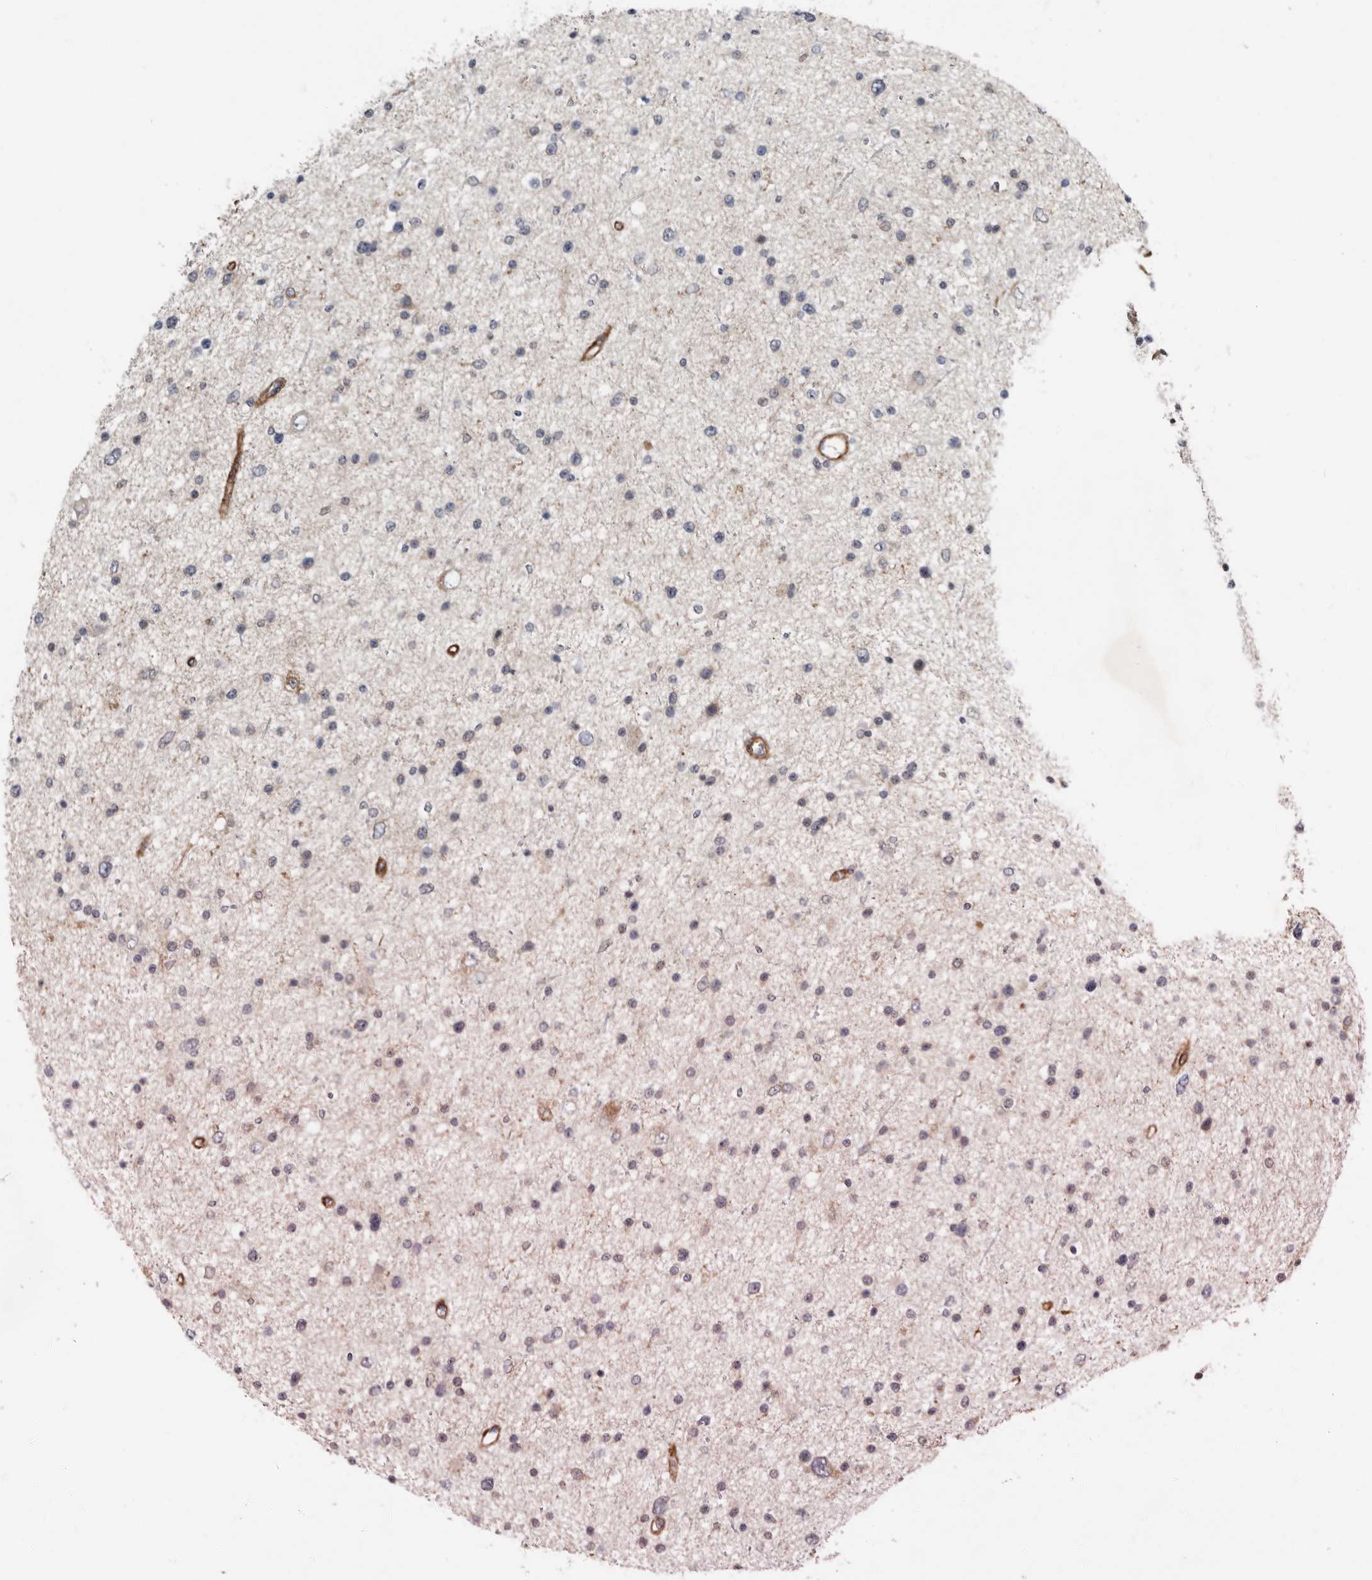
{"staining": {"intensity": "negative", "quantity": "none", "location": "none"}, "tissue": "glioma", "cell_type": "Tumor cells", "image_type": "cancer", "snomed": [{"axis": "morphology", "description": "Glioma, malignant, Low grade"}, {"axis": "topography", "description": "Brain"}], "caption": "An immunohistochemistry (IHC) image of glioma is shown. There is no staining in tumor cells of glioma.", "gene": "RANBP17", "patient": {"sex": "female", "age": 37}}